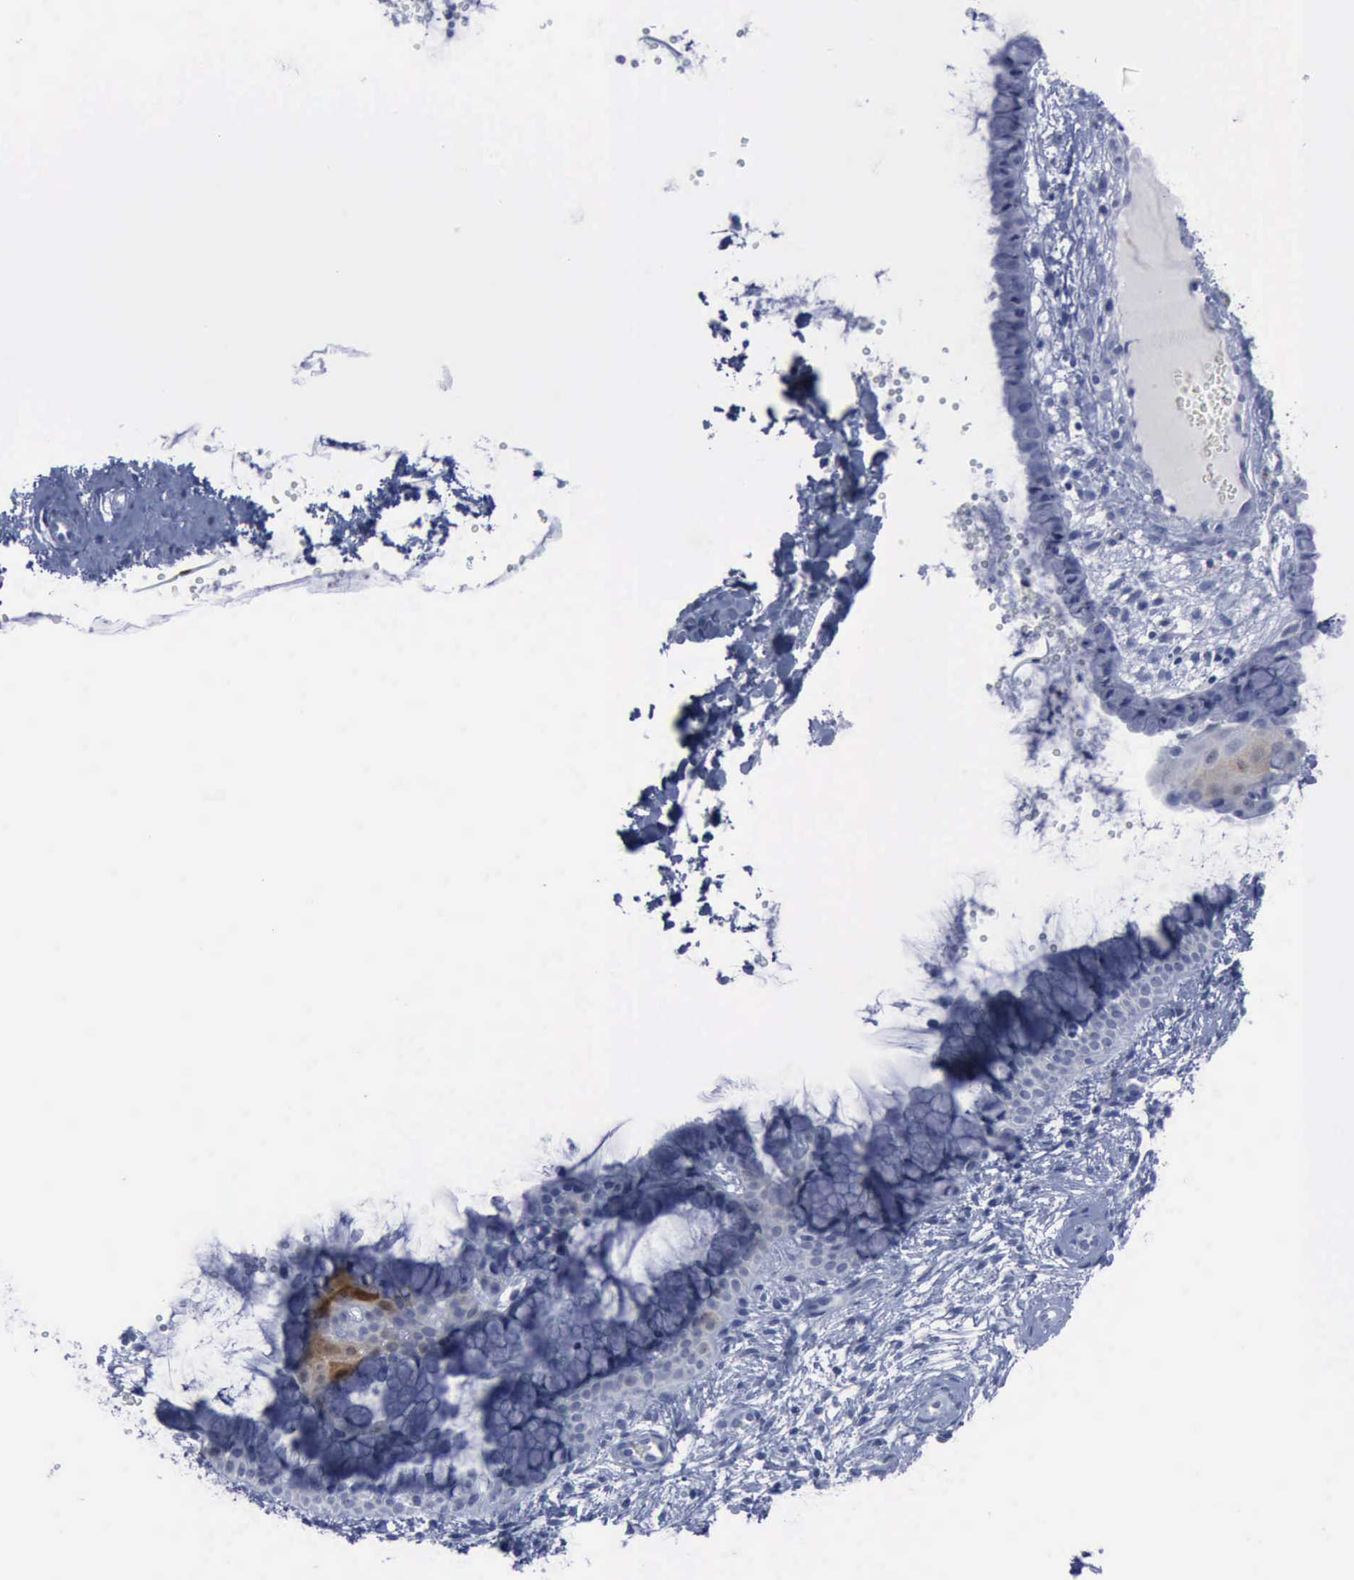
{"staining": {"intensity": "negative", "quantity": "none", "location": "none"}, "tissue": "cervix", "cell_type": "Glandular cells", "image_type": "normal", "snomed": [{"axis": "morphology", "description": "Normal tissue, NOS"}, {"axis": "topography", "description": "Cervix"}], "caption": "Cervix stained for a protein using immunohistochemistry (IHC) displays no staining glandular cells.", "gene": "CSTA", "patient": {"sex": "female", "age": 39}}